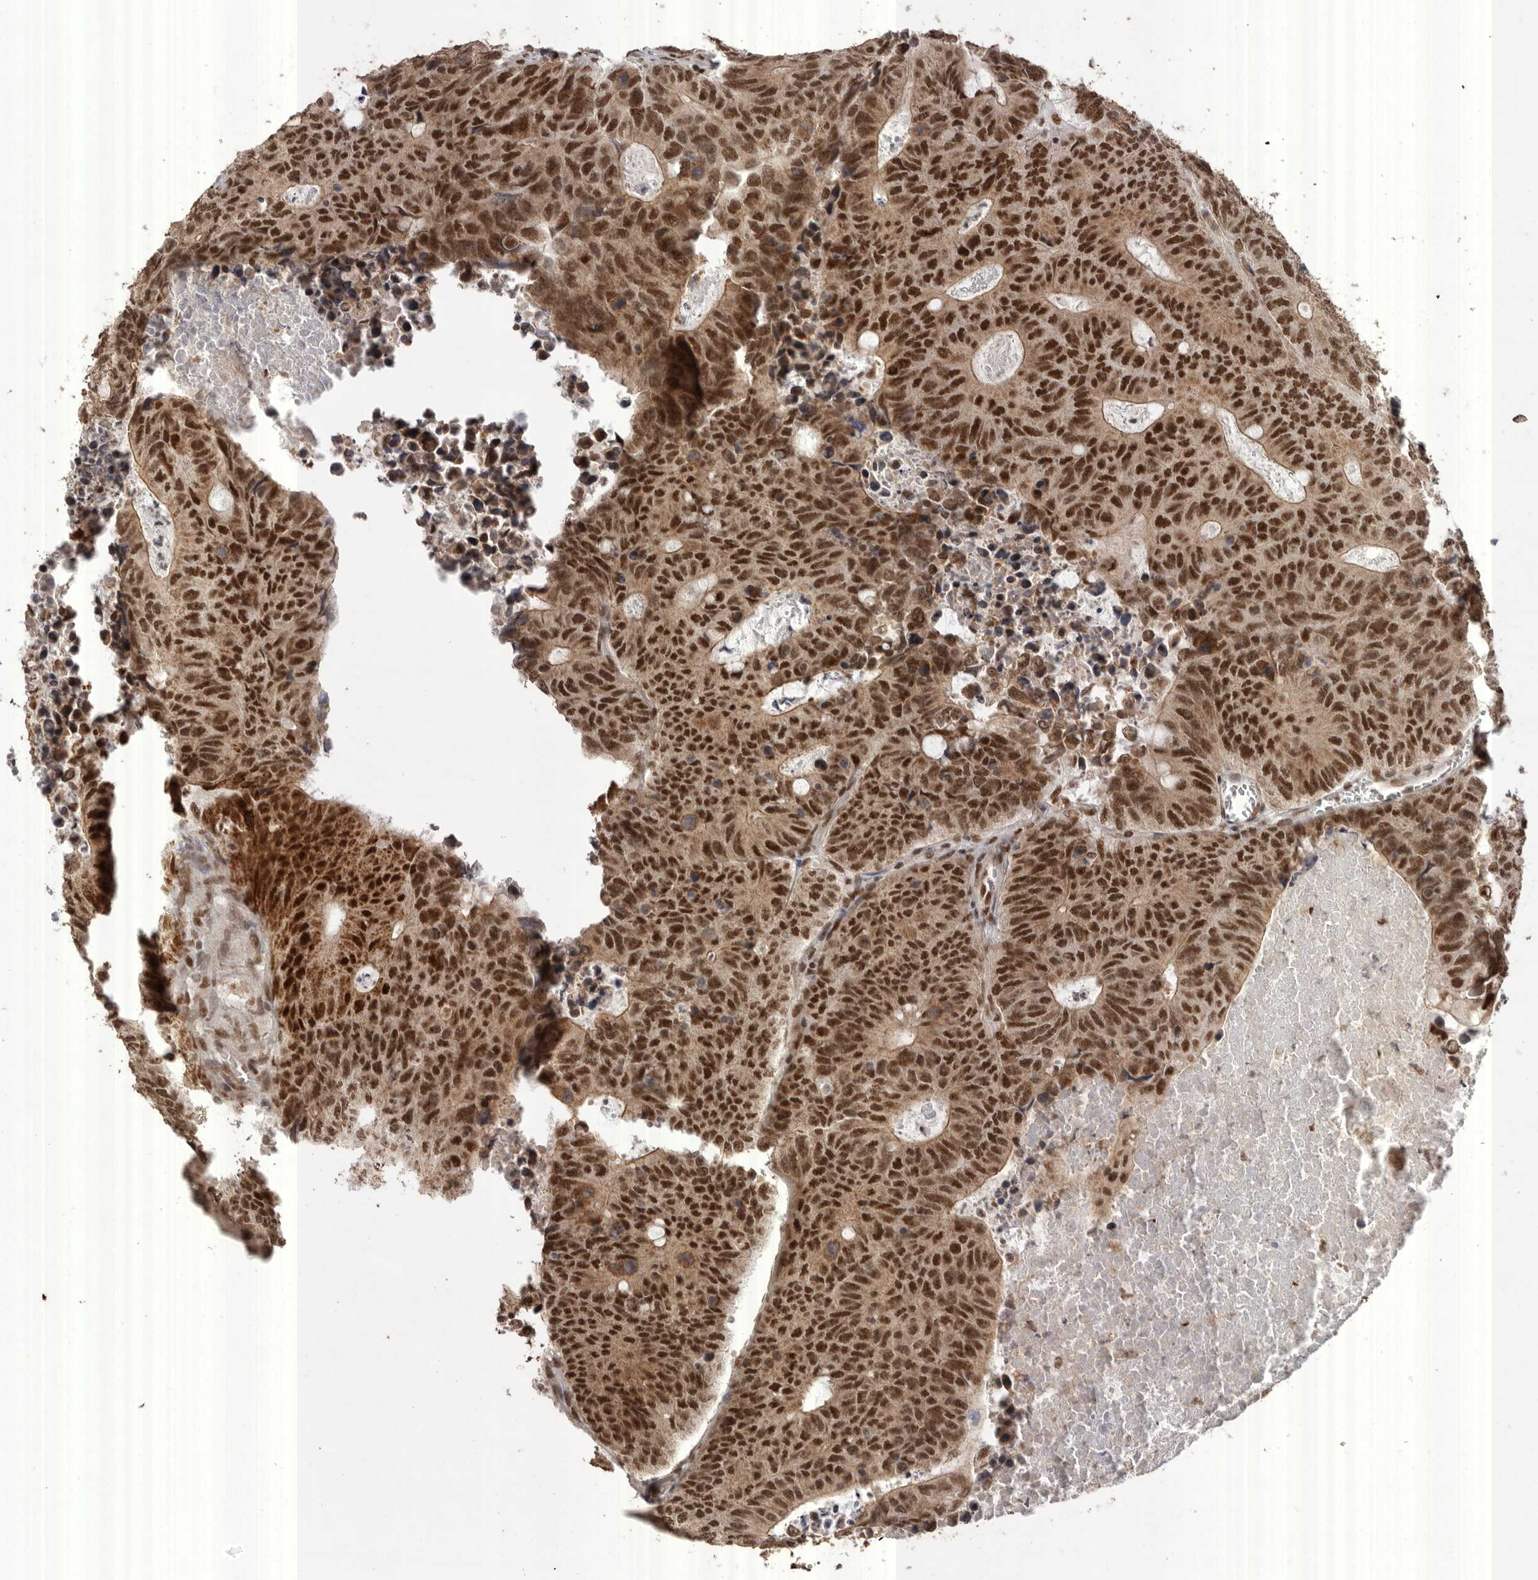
{"staining": {"intensity": "strong", "quantity": ">75%", "location": "cytoplasmic/membranous,nuclear"}, "tissue": "colorectal cancer", "cell_type": "Tumor cells", "image_type": "cancer", "snomed": [{"axis": "morphology", "description": "Adenocarcinoma, NOS"}, {"axis": "topography", "description": "Colon"}], "caption": "Protein staining shows strong cytoplasmic/membranous and nuclear positivity in about >75% of tumor cells in colorectal adenocarcinoma.", "gene": "PPP1R10", "patient": {"sex": "male", "age": 87}}